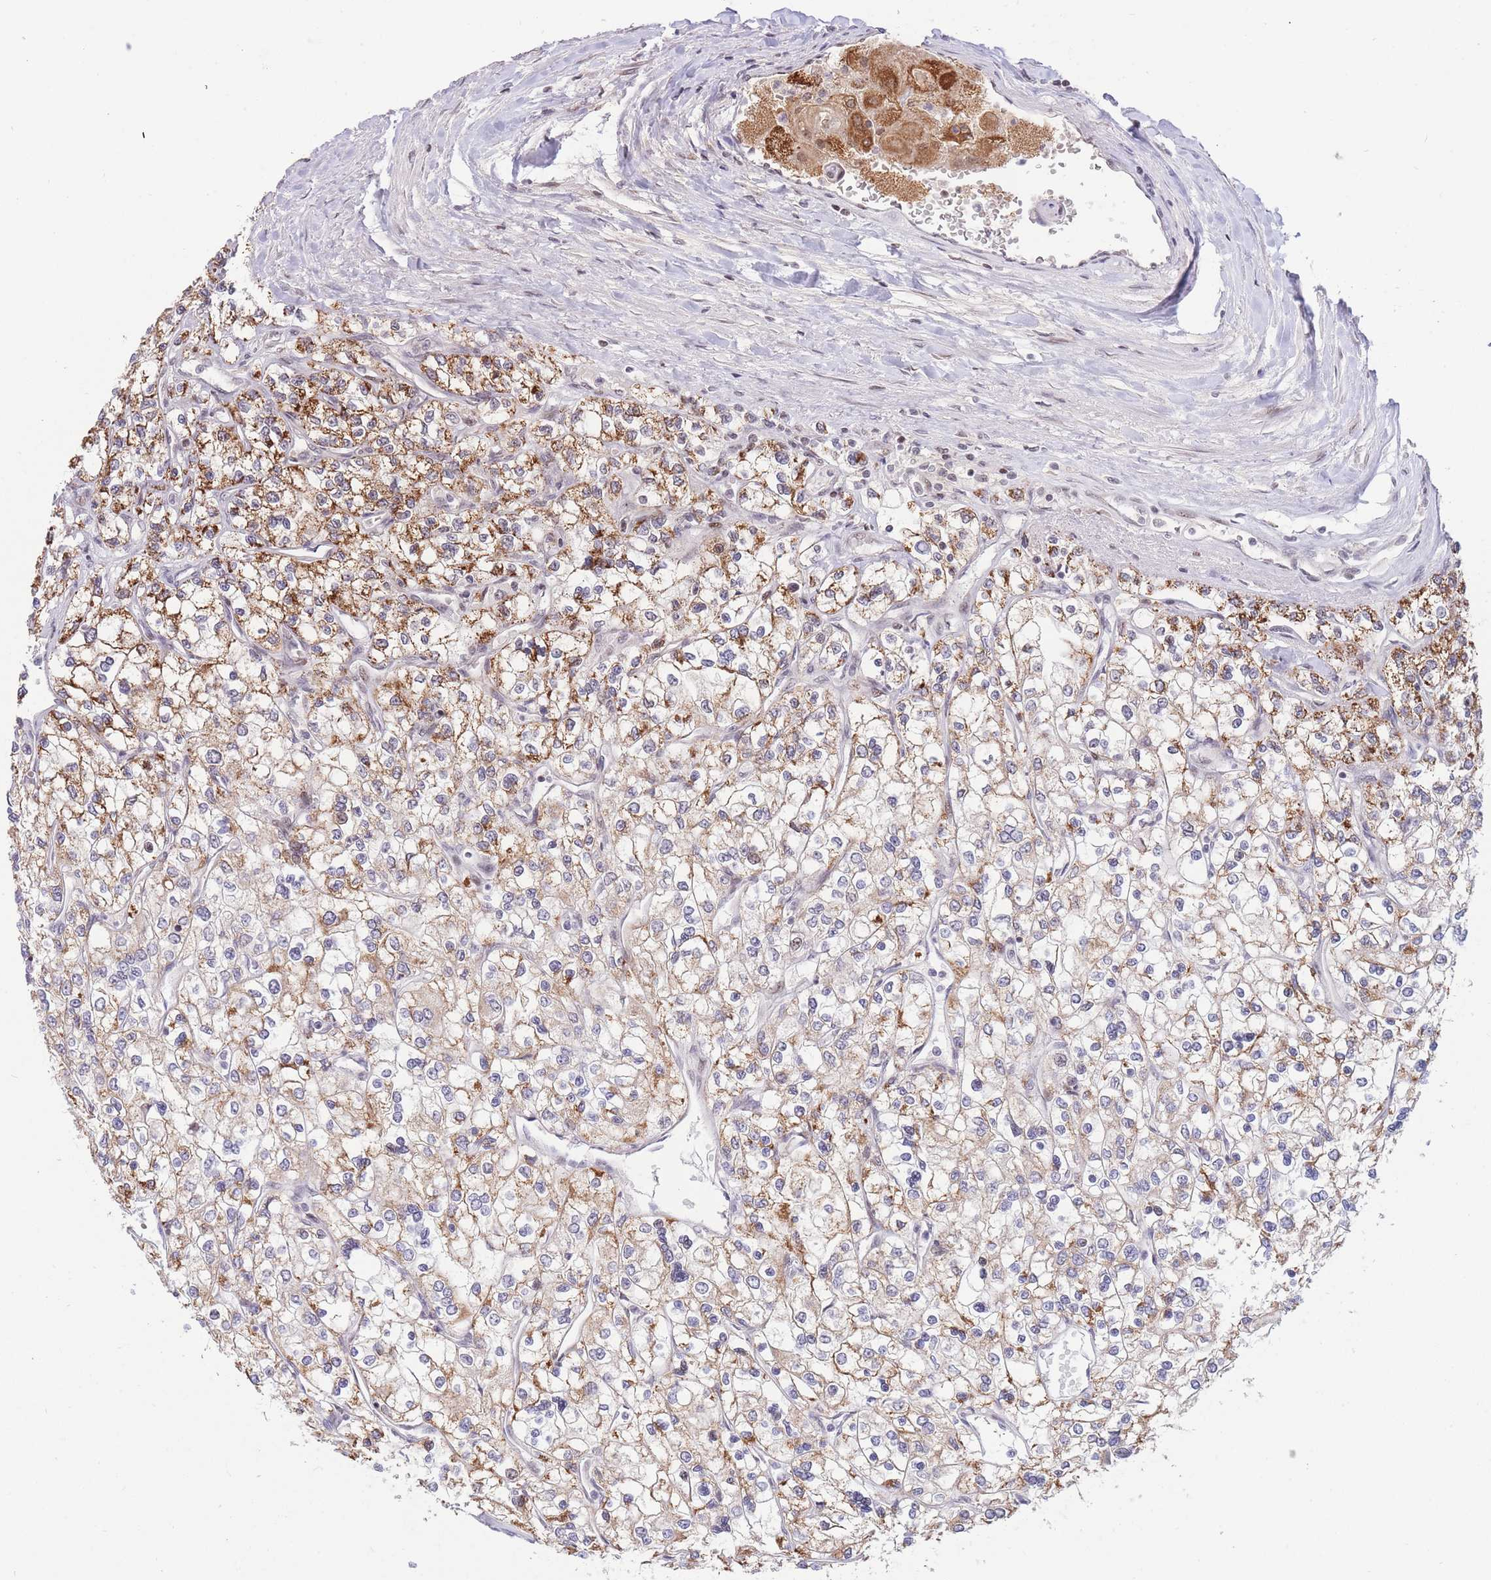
{"staining": {"intensity": "moderate", "quantity": "25%-75%", "location": "cytoplasmic/membranous"}, "tissue": "renal cancer", "cell_type": "Tumor cells", "image_type": "cancer", "snomed": [{"axis": "morphology", "description": "Adenocarcinoma, NOS"}, {"axis": "topography", "description": "Kidney"}], "caption": "High-power microscopy captured an immunohistochemistry (IHC) image of adenocarcinoma (renal), revealing moderate cytoplasmic/membranous positivity in about 25%-75% of tumor cells.", "gene": "TARBP2", "patient": {"sex": "male", "age": 80}}